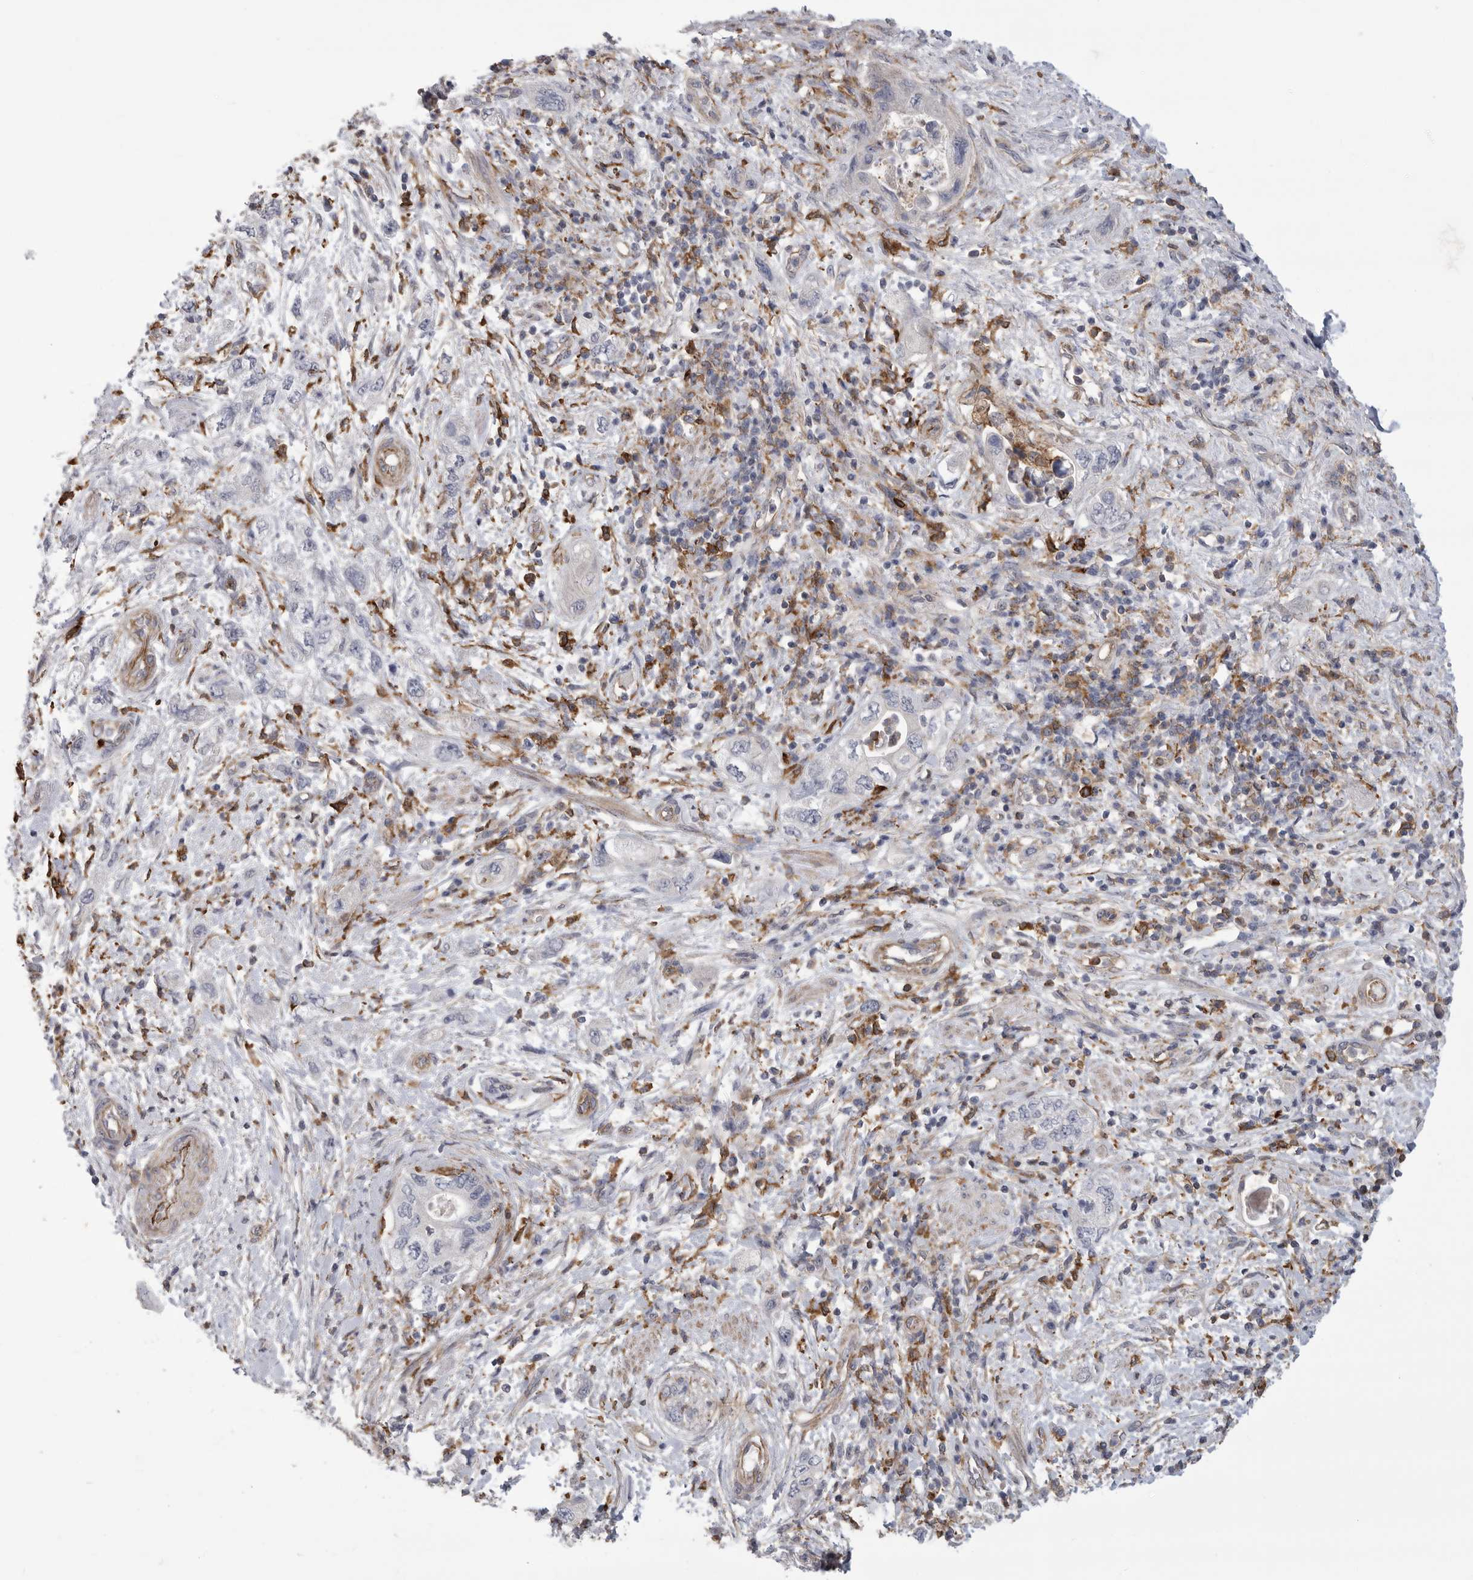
{"staining": {"intensity": "negative", "quantity": "none", "location": "none"}, "tissue": "pancreatic cancer", "cell_type": "Tumor cells", "image_type": "cancer", "snomed": [{"axis": "morphology", "description": "Adenocarcinoma, NOS"}, {"axis": "topography", "description": "Pancreas"}], "caption": "An image of human pancreatic cancer is negative for staining in tumor cells.", "gene": "SIGLEC10", "patient": {"sex": "female", "age": 73}}